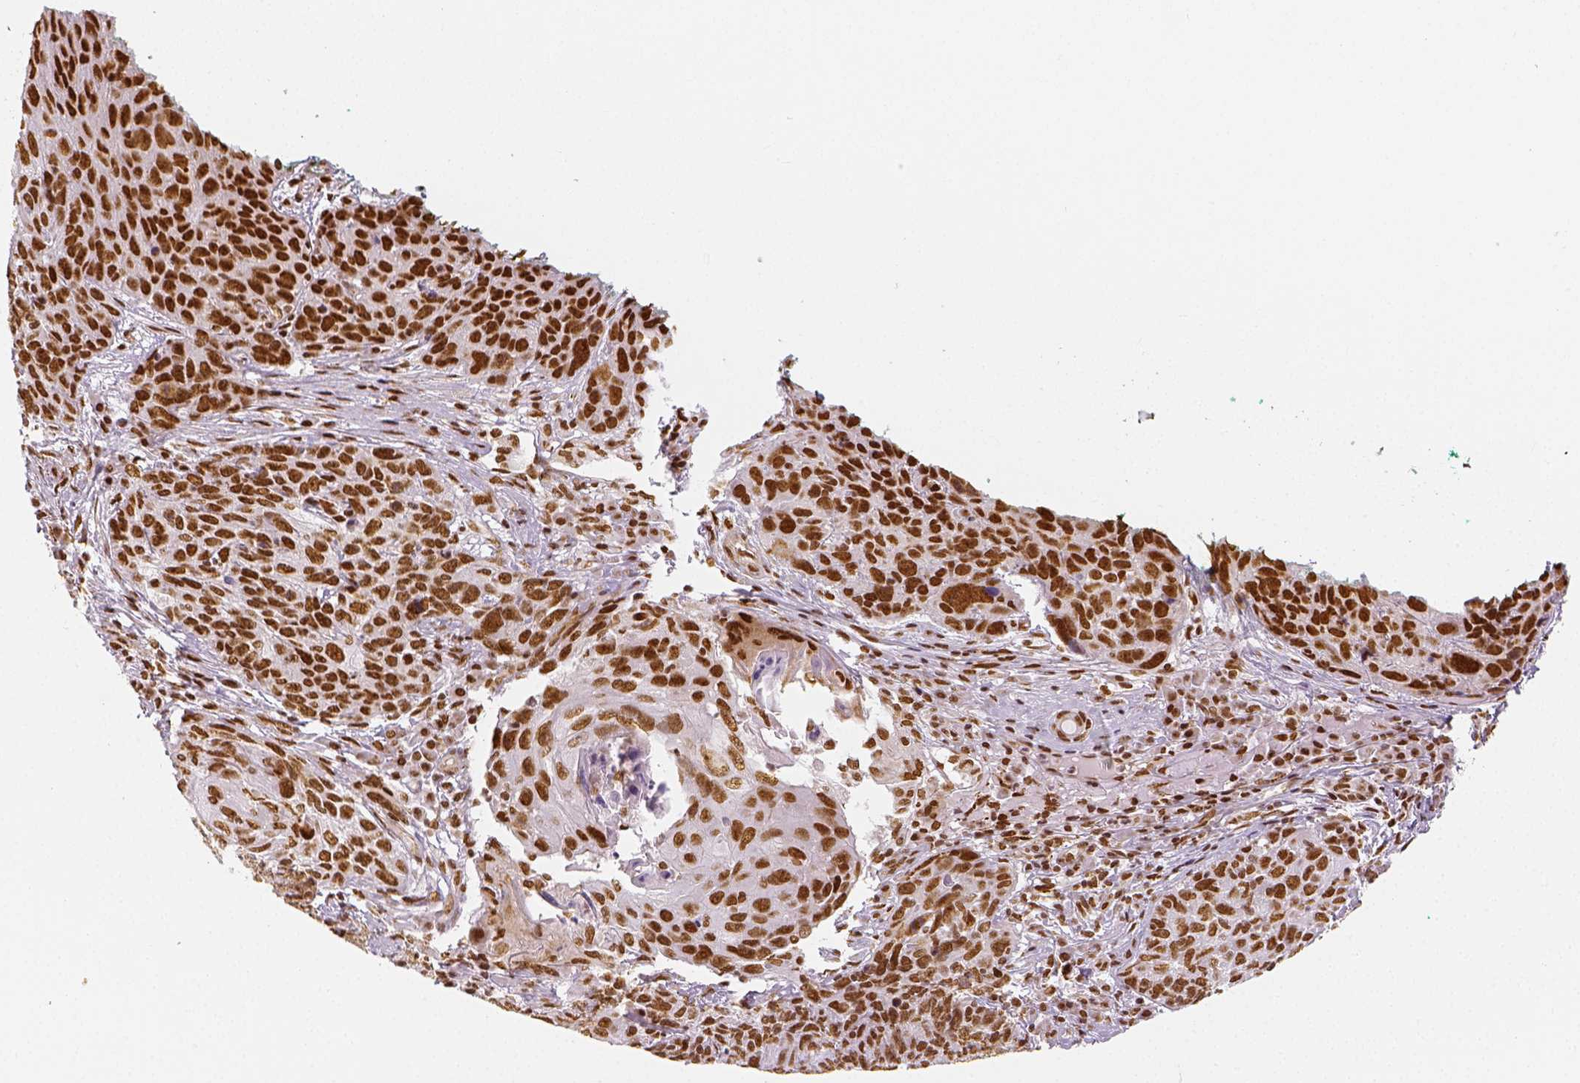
{"staining": {"intensity": "strong", "quantity": ">75%", "location": "nuclear"}, "tissue": "skin cancer", "cell_type": "Tumor cells", "image_type": "cancer", "snomed": [{"axis": "morphology", "description": "Squamous cell carcinoma, NOS"}, {"axis": "topography", "description": "Skin"}], "caption": "Approximately >75% of tumor cells in human skin cancer display strong nuclear protein positivity as visualized by brown immunohistochemical staining.", "gene": "KDM5B", "patient": {"sex": "male", "age": 92}}